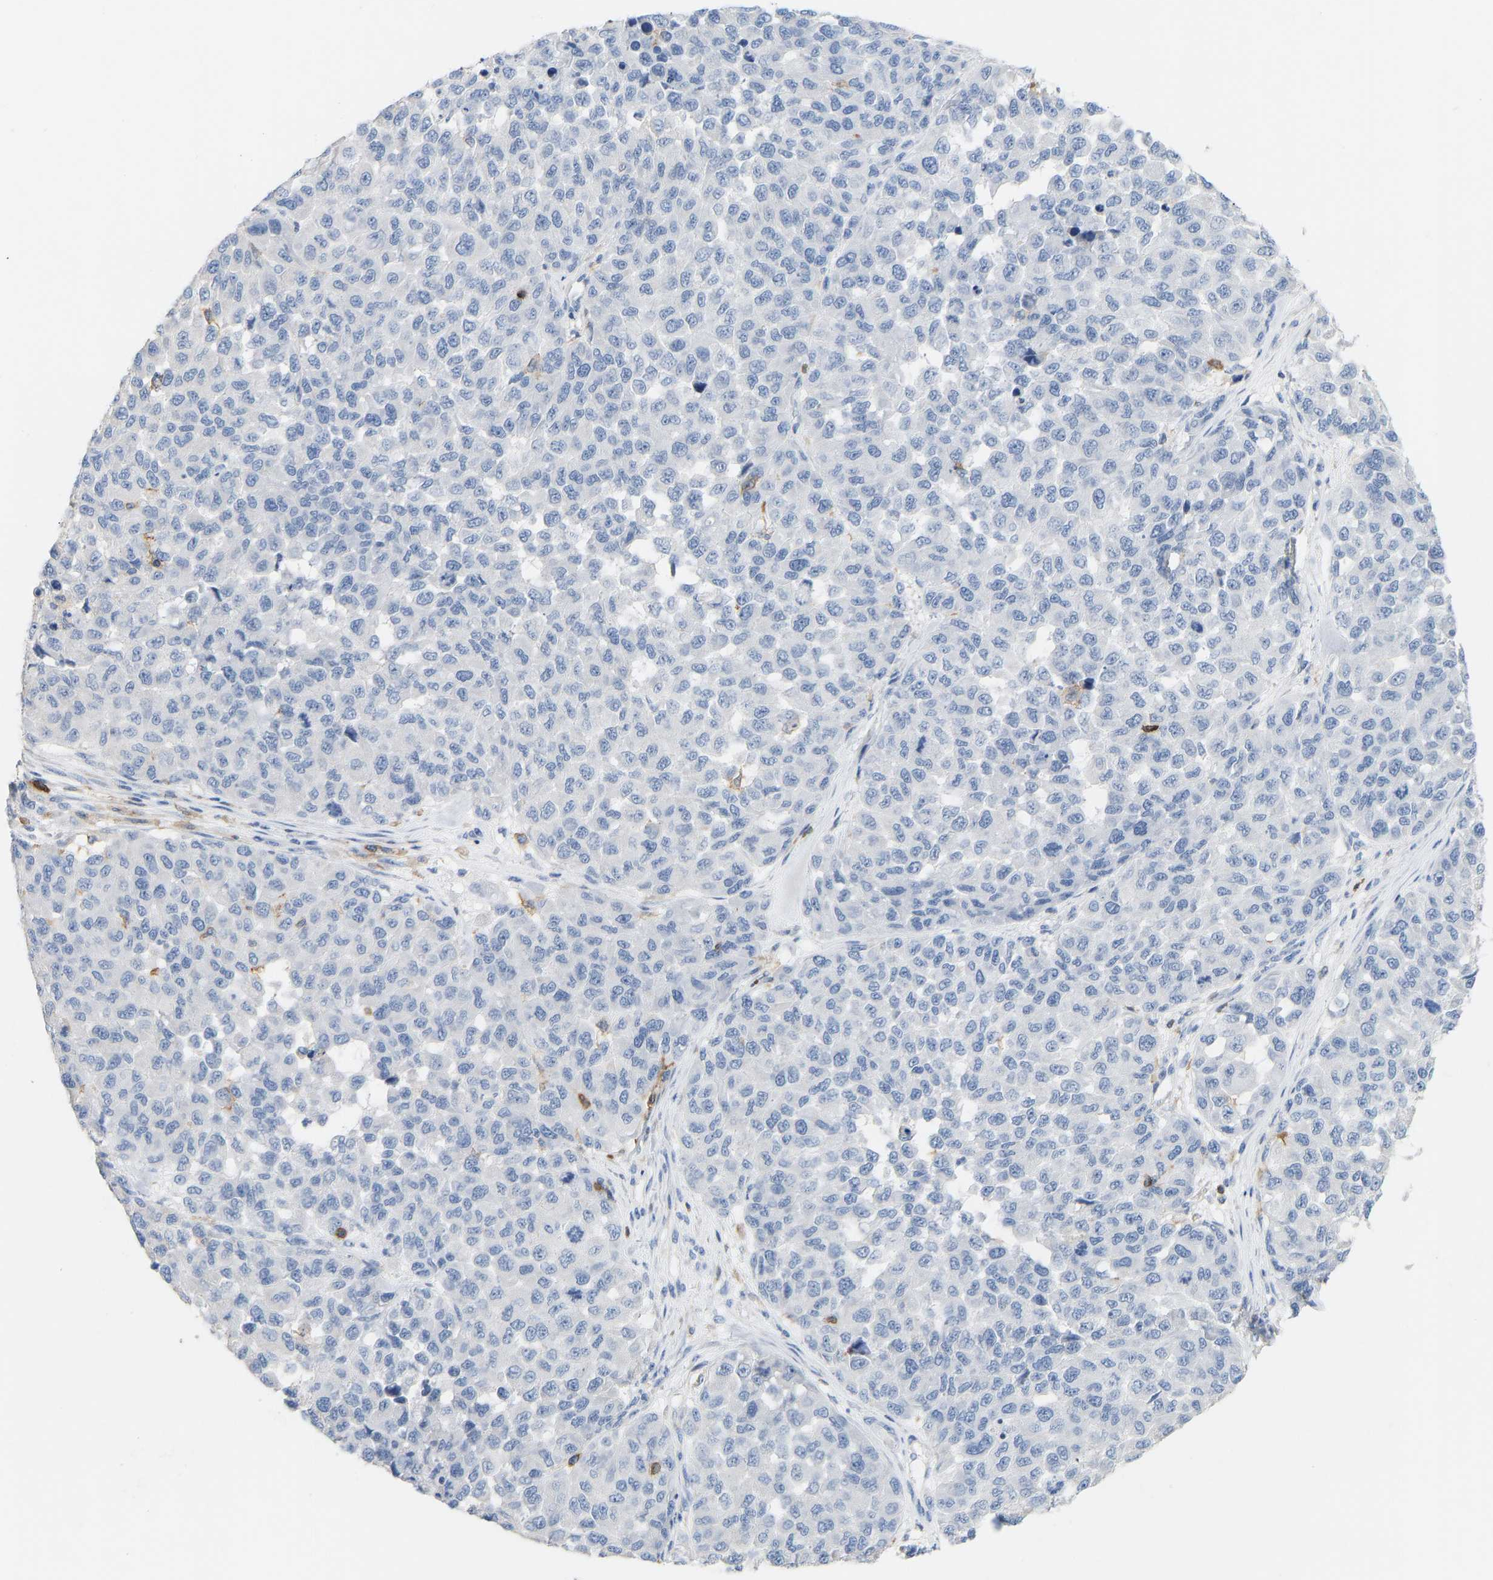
{"staining": {"intensity": "negative", "quantity": "none", "location": "none"}, "tissue": "melanoma", "cell_type": "Tumor cells", "image_type": "cancer", "snomed": [{"axis": "morphology", "description": "Malignant melanoma, NOS"}, {"axis": "topography", "description": "Skin"}], "caption": "Protein analysis of melanoma shows no significant expression in tumor cells.", "gene": "EVL", "patient": {"sex": "male", "age": 62}}